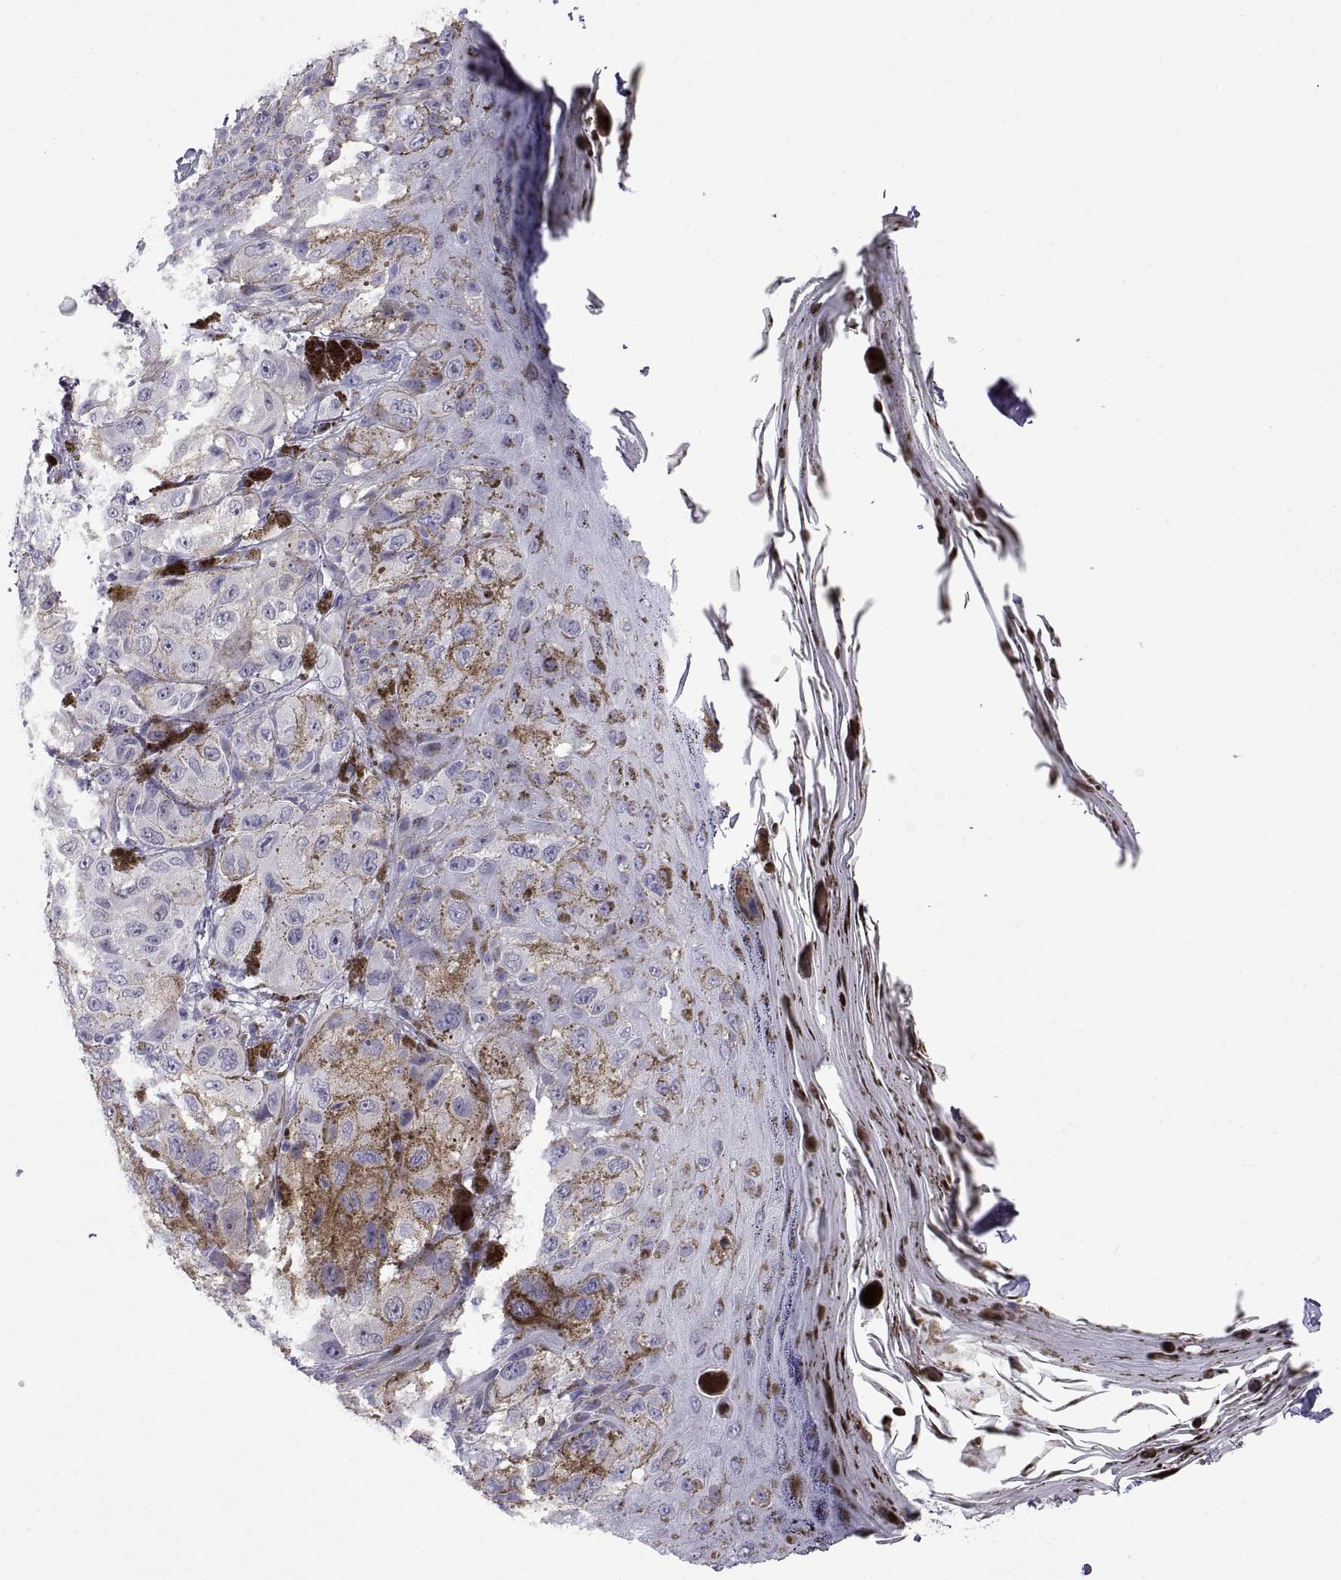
{"staining": {"intensity": "negative", "quantity": "none", "location": "none"}, "tissue": "melanoma", "cell_type": "Tumor cells", "image_type": "cancer", "snomed": [{"axis": "morphology", "description": "Malignant melanoma, NOS"}, {"axis": "topography", "description": "Skin"}], "caption": "Protein analysis of malignant melanoma reveals no significant staining in tumor cells. Brightfield microscopy of immunohistochemistry (IHC) stained with DAB (3,3'-diaminobenzidine) (brown) and hematoxylin (blue), captured at high magnification.", "gene": "SPDYE1", "patient": {"sex": "male", "age": 36}}